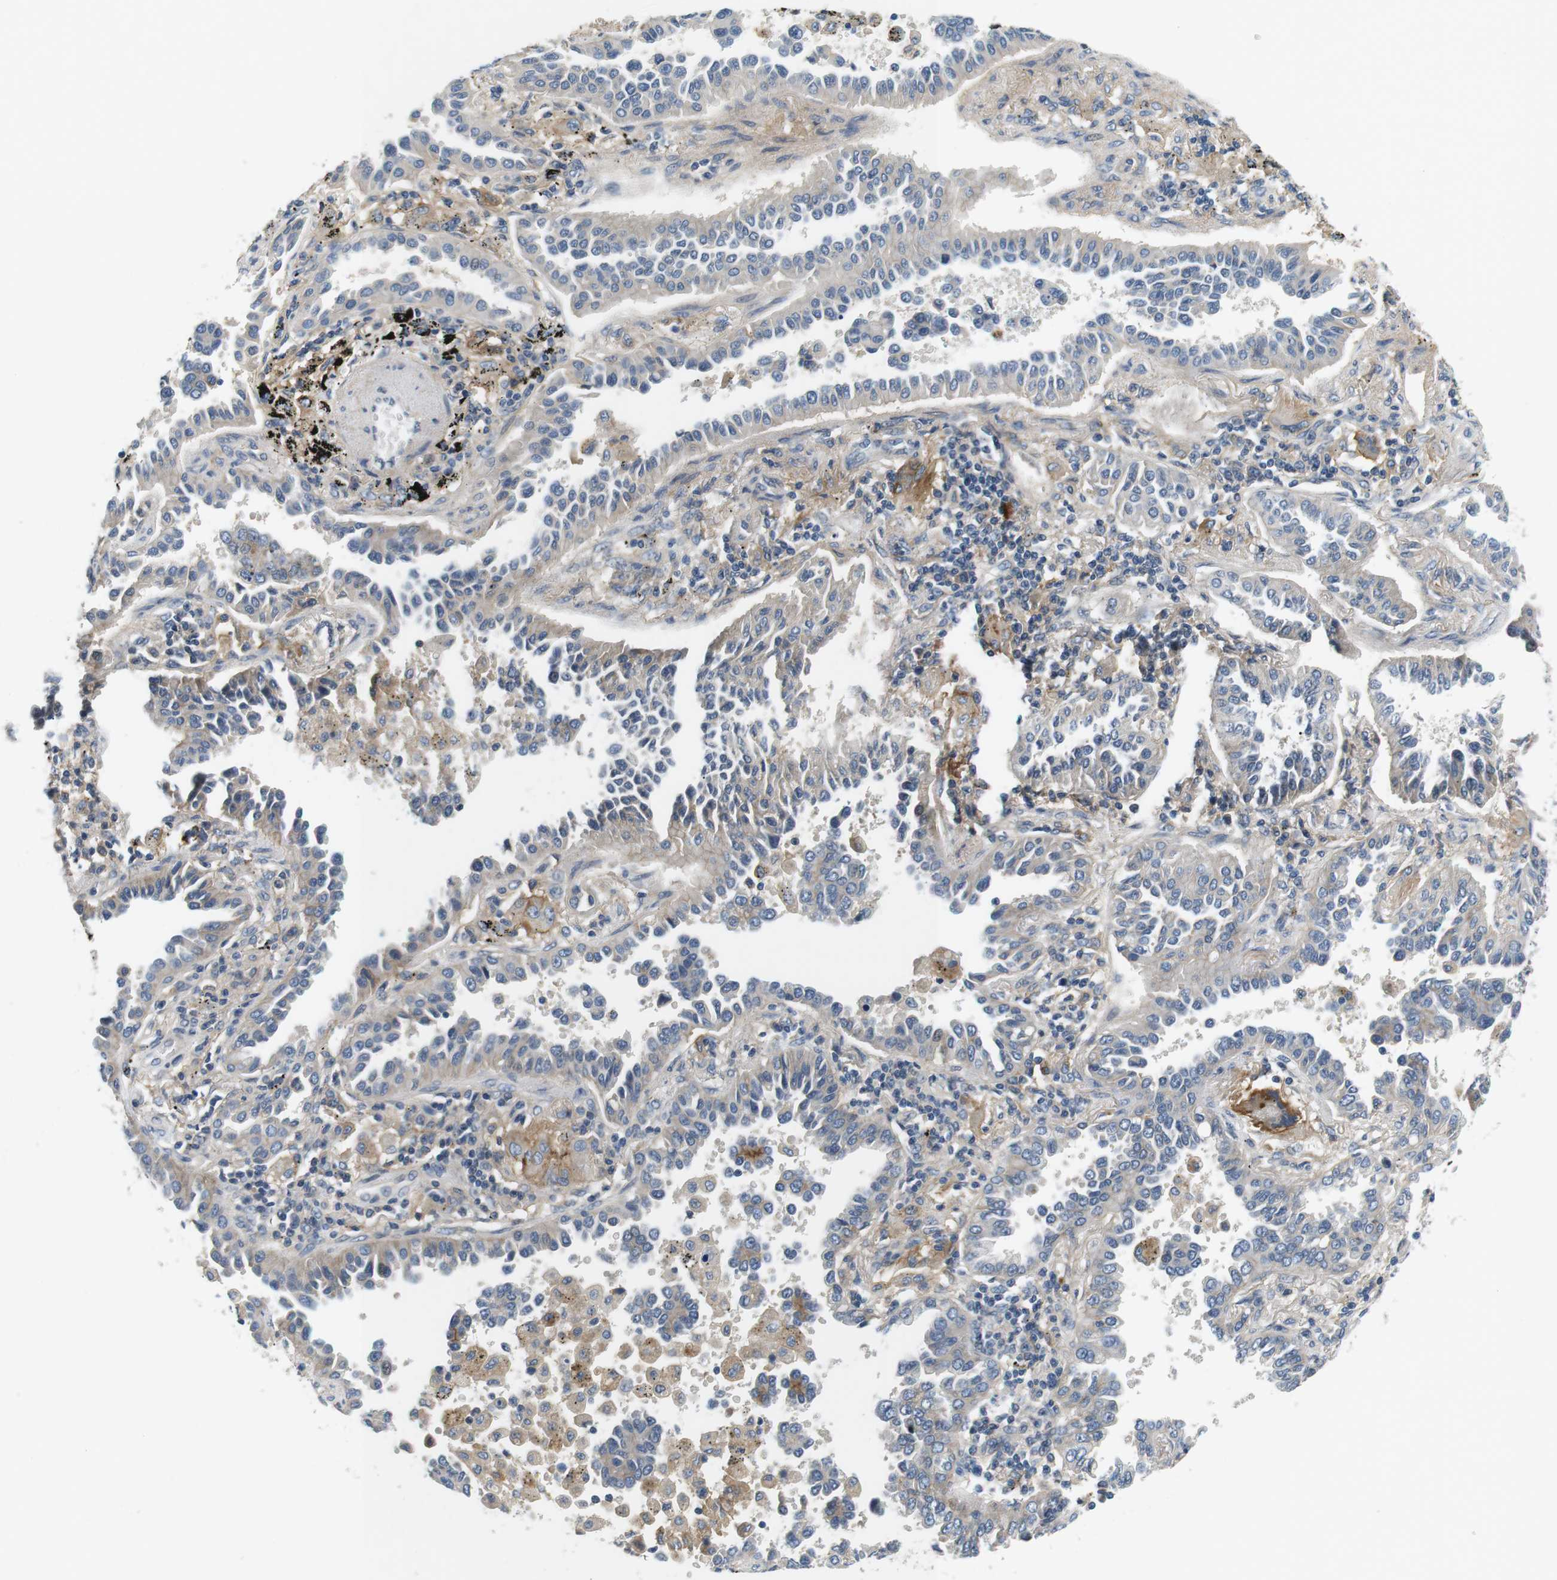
{"staining": {"intensity": "negative", "quantity": "none", "location": "none"}, "tissue": "lung cancer", "cell_type": "Tumor cells", "image_type": "cancer", "snomed": [{"axis": "morphology", "description": "Normal tissue, NOS"}, {"axis": "morphology", "description": "Adenocarcinoma, NOS"}, {"axis": "topography", "description": "Lung"}], "caption": "Lung adenocarcinoma stained for a protein using IHC demonstrates no expression tumor cells.", "gene": "SLC30A1", "patient": {"sex": "male", "age": 59}}